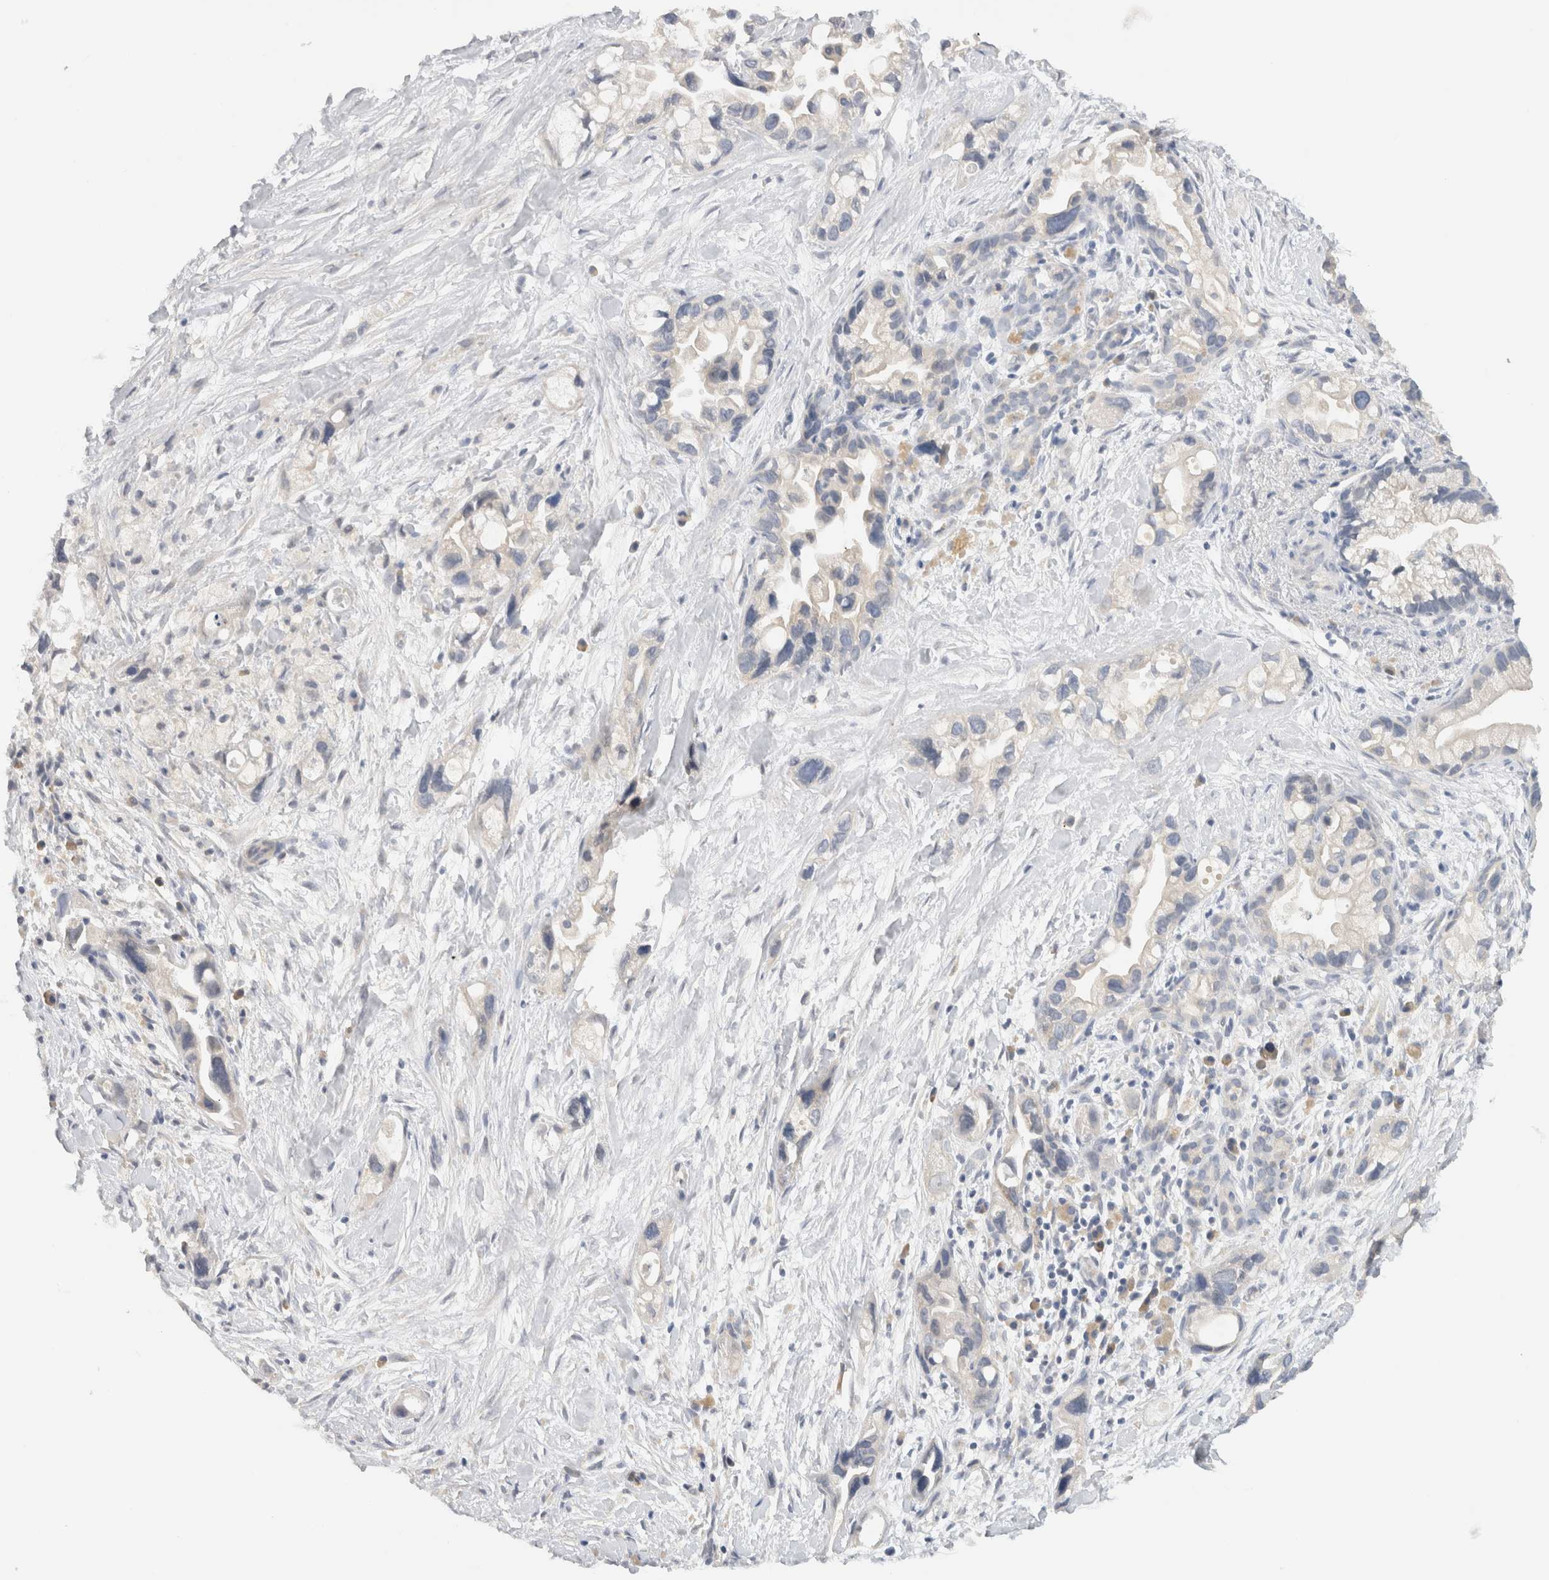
{"staining": {"intensity": "negative", "quantity": "none", "location": "none"}, "tissue": "pancreatic cancer", "cell_type": "Tumor cells", "image_type": "cancer", "snomed": [{"axis": "morphology", "description": "Adenocarcinoma, NOS"}, {"axis": "topography", "description": "Pancreas"}], "caption": "DAB immunohistochemical staining of human pancreatic cancer (adenocarcinoma) displays no significant expression in tumor cells.", "gene": "CHRM4", "patient": {"sex": "female", "age": 77}}